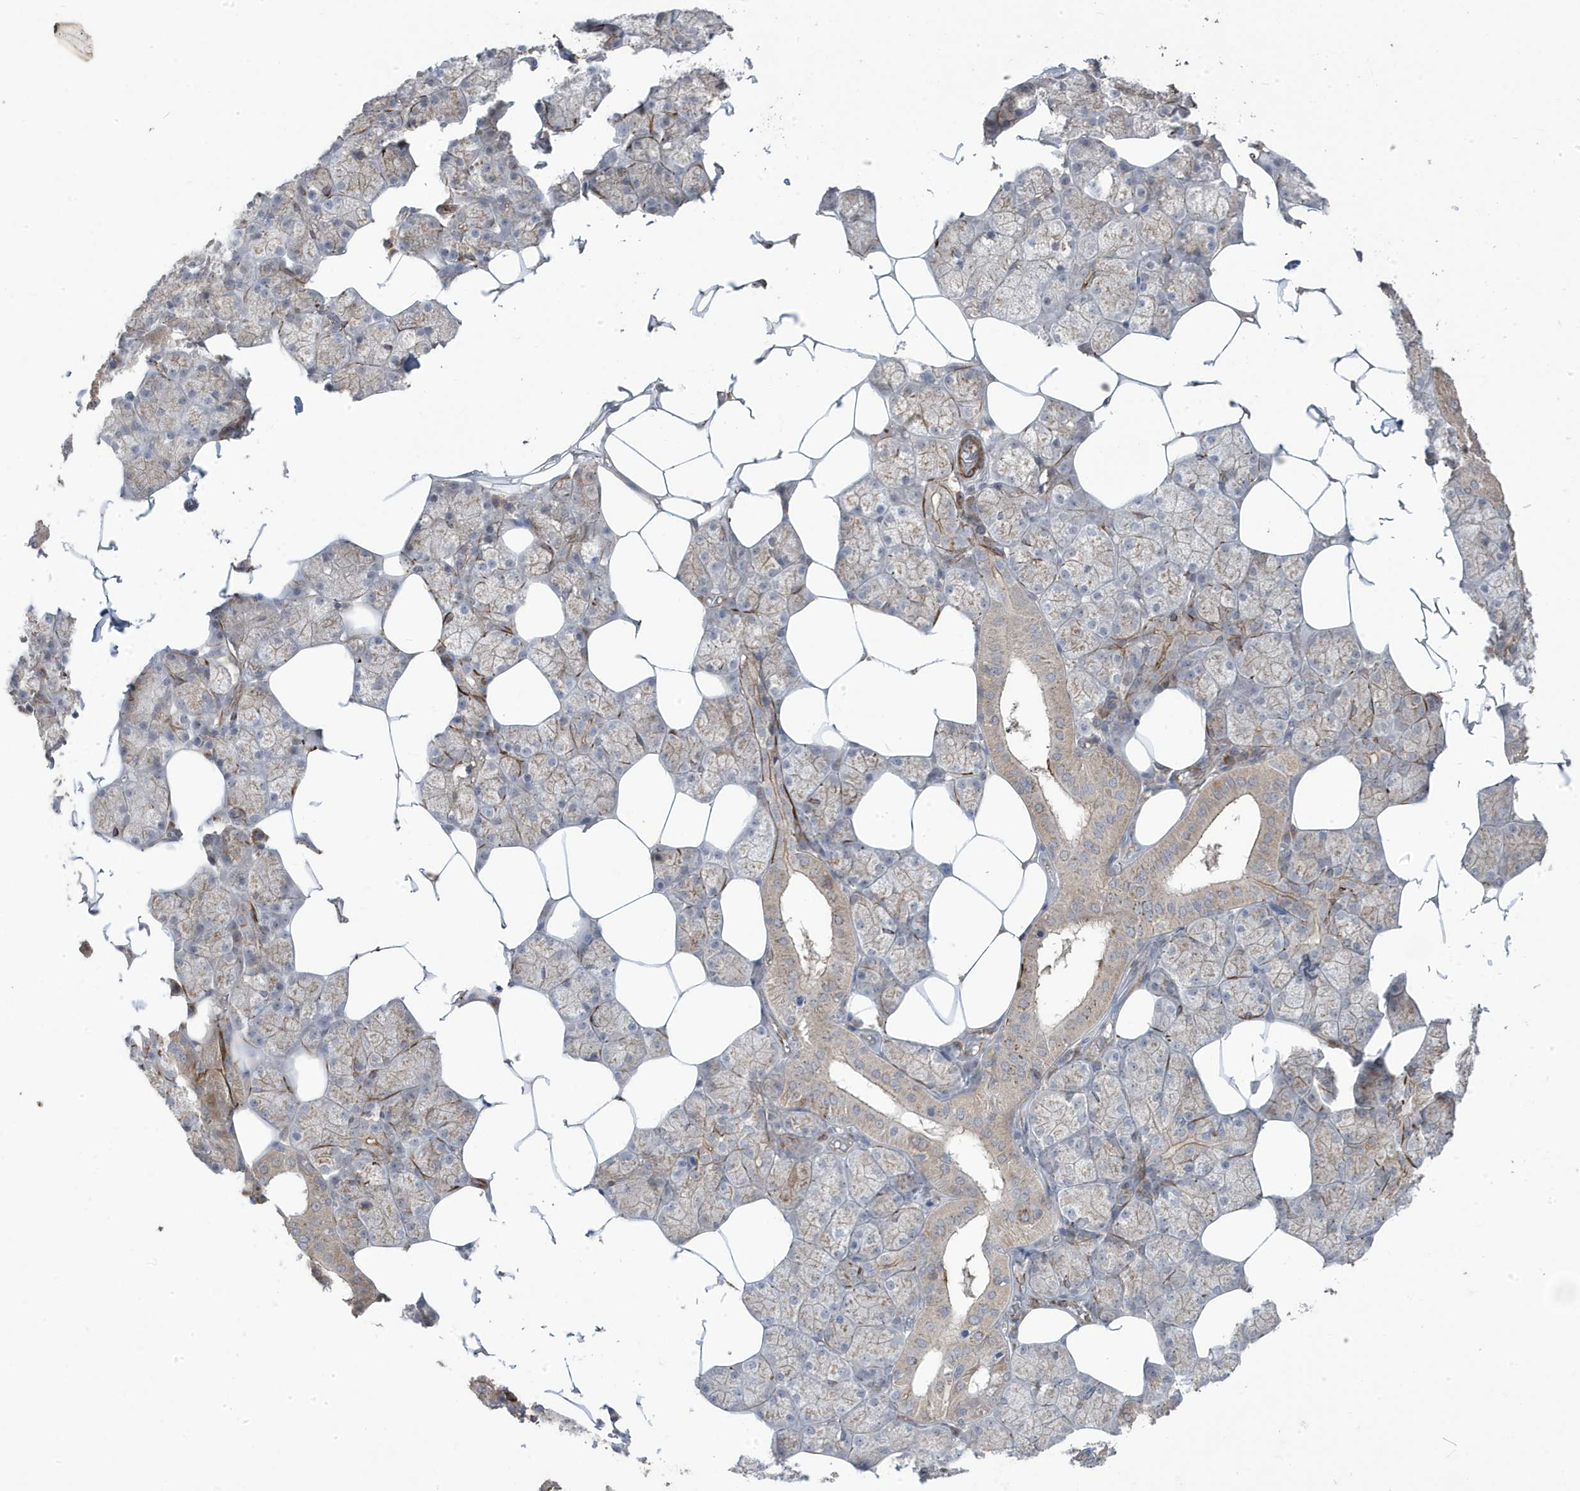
{"staining": {"intensity": "moderate", "quantity": "<25%", "location": "cytoplasmic/membranous"}, "tissue": "salivary gland", "cell_type": "Glandular cells", "image_type": "normal", "snomed": [{"axis": "morphology", "description": "Normal tissue, NOS"}, {"axis": "topography", "description": "Salivary gland"}], "caption": "Salivary gland was stained to show a protein in brown. There is low levels of moderate cytoplasmic/membranous positivity in approximately <25% of glandular cells. (DAB (3,3'-diaminobenzidine) IHC with brightfield microscopy, high magnification).", "gene": "CETN3", "patient": {"sex": "male", "age": 62}}